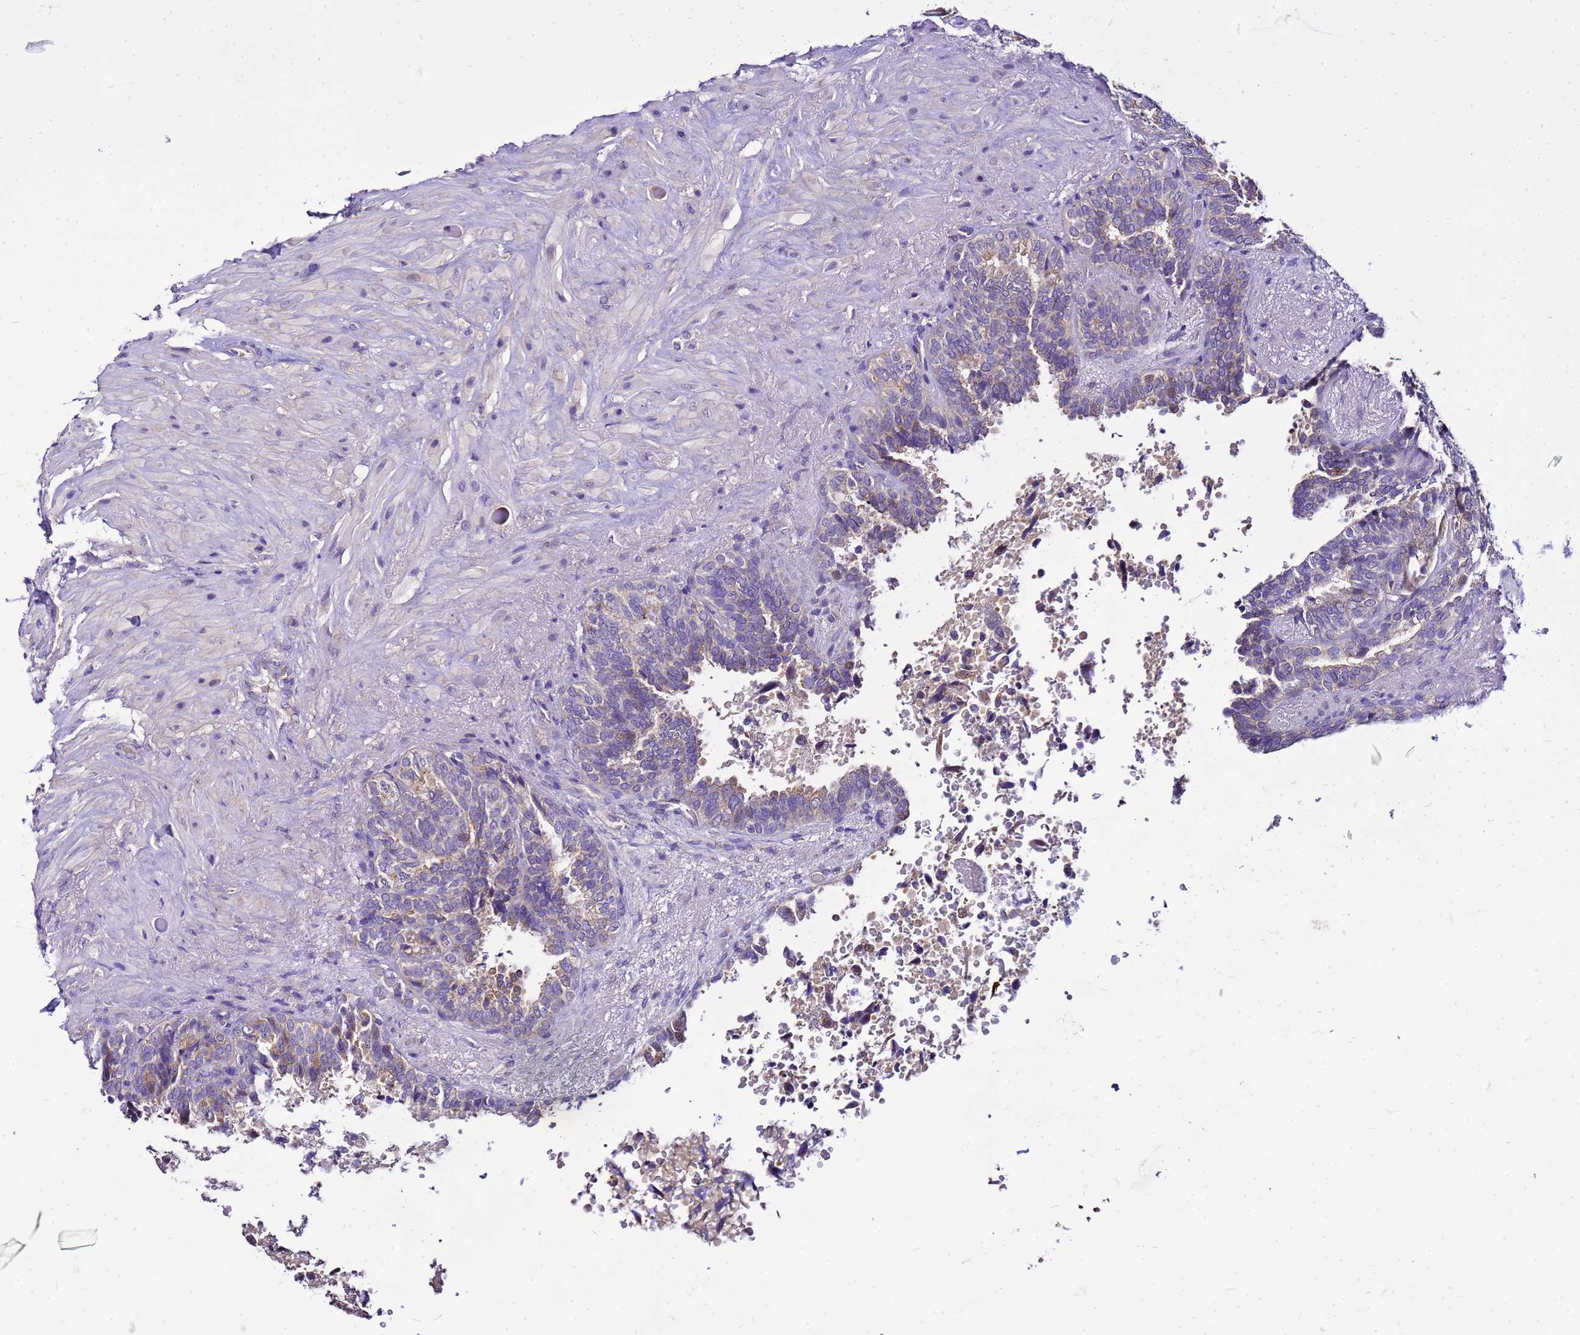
{"staining": {"intensity": "weak", "quantity": "25%-75%", "location": "cytoplasmic/membranous"}, "tissue": "seminal vesicle", "cell_type": "Glandular cells", "image_type": "normal", "snomed": [{"axis": "morphology", "description": "Normal tissue, NOS"}, {"axis": "topography", "description": "Seminal veicle"}, {"axis": "topography", "description": "Peripheral nerve tissue"}], "caption": "Normal seminal vesicle demonstrates weak cytoplasmic/membranous positivity in about 25%-75% of glandular cells, visualized by immunohistochemistry.", "gene": "PKD1", "patient": {"sex": "male", "age": 63}}